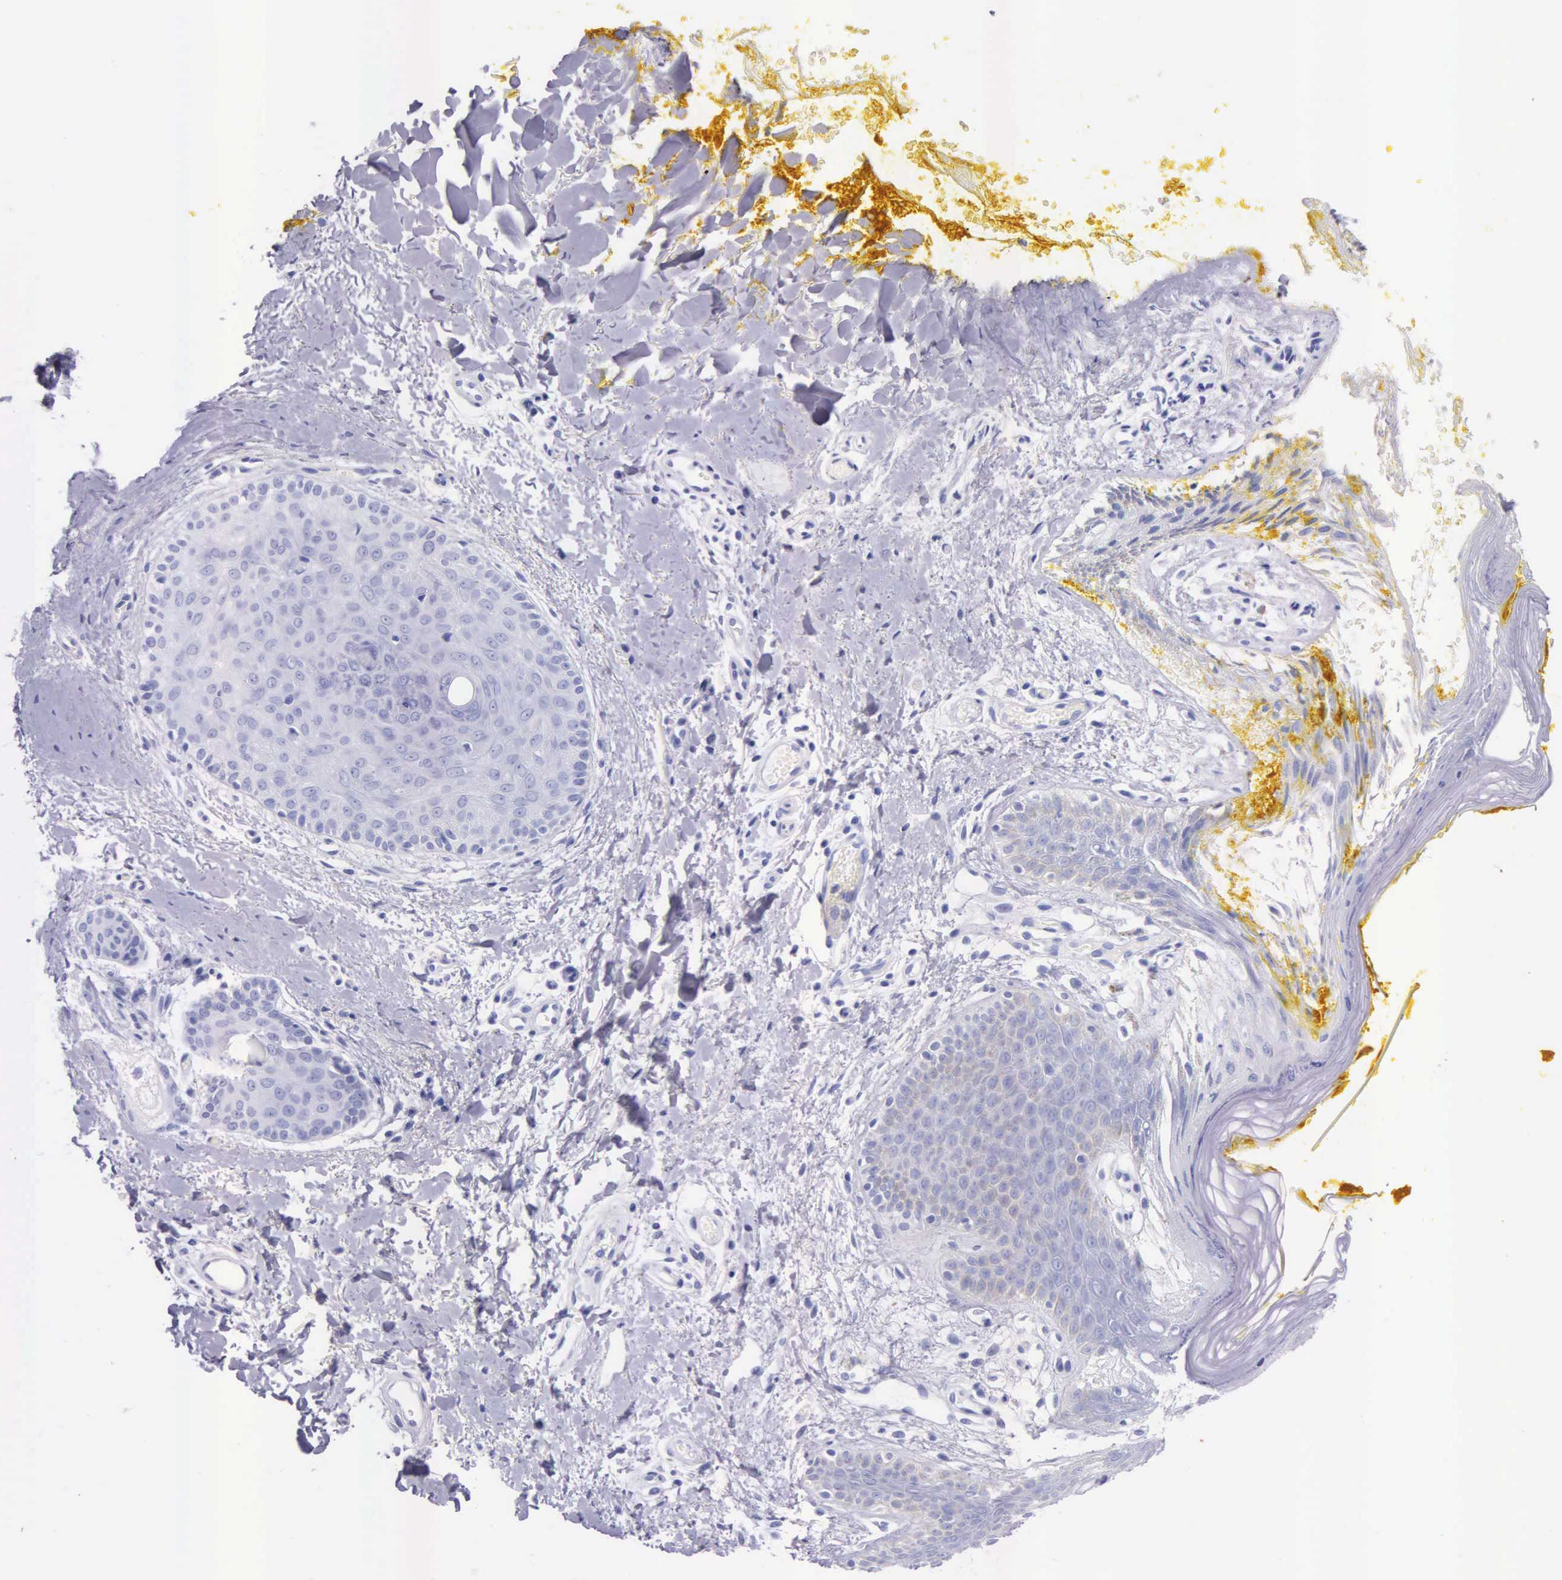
{"staining": {"intensity": "negative", "quantity": "none", "location": "none"}, "tissue": "skin", "cell_type": "Epidermal cells", "image_type": "normal", "snomed": [{"axis": "morphology", "description": "Normal tissue, NOS"}, {"axis": "topography", "description": "Skin"}, {"axis": "topography", "description": "Anal"}], "caption": "Immunohistochemistry image of benign skin: human skin stained with DAB reveals no significant protein positivity in epidermal cells. The staining was performed using DAB (3,3'-diaminobenzidine) to visualize the protein expression in brown, while the nuclei were stained in blue with hematoxylin (Magnification: 20x).", "gene": "KLK2", "patient": {"sex": "male", "age": 61}}